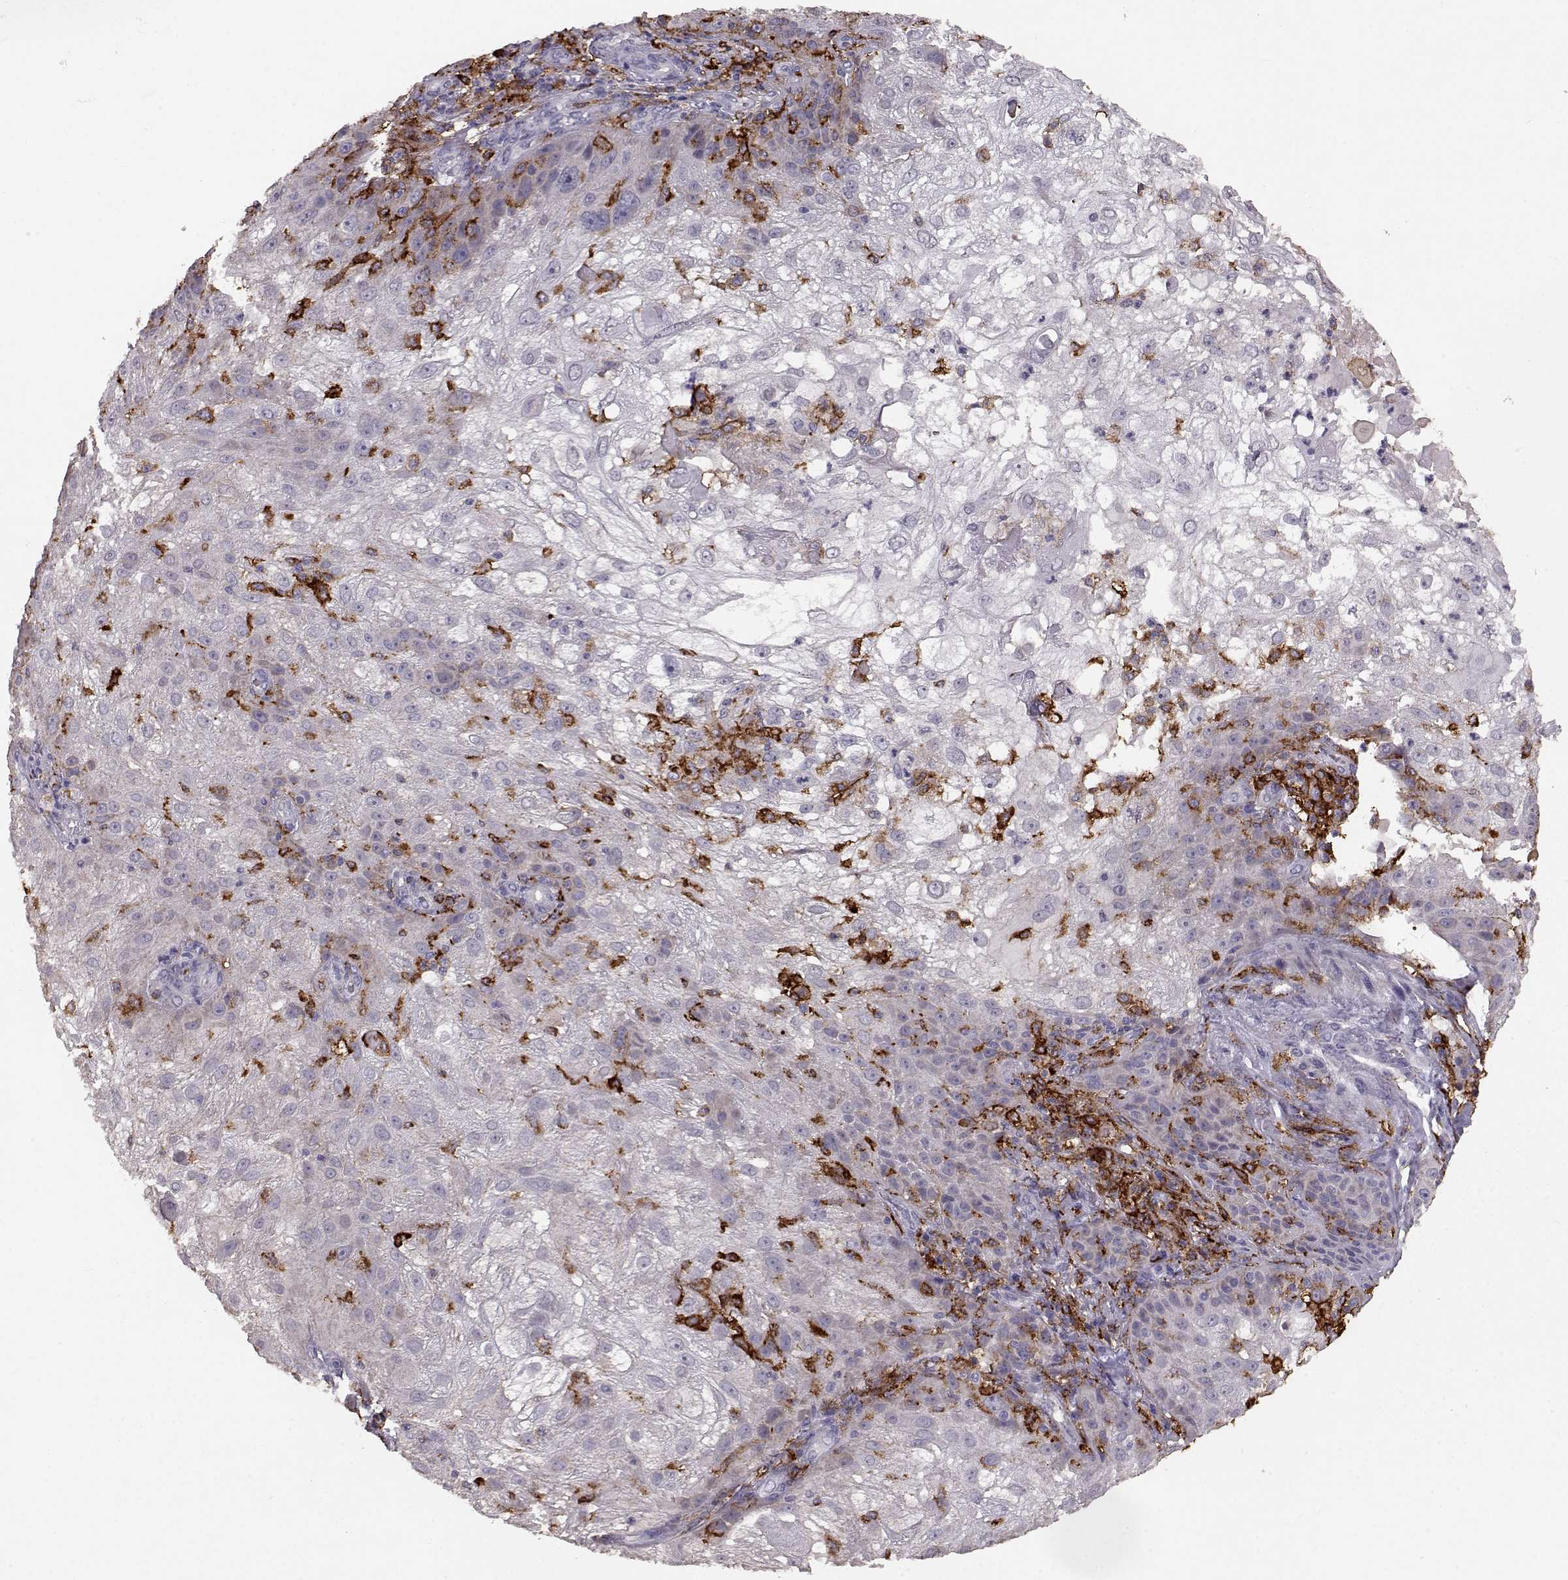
{"staining": {"intensity": "negative", "quantity": "none", "location": "none"}, "tissue": "skin cancer", "cell_type": "Tumor cells", "image_type": "cancer", "snomed": [{"axis": "morphology", "description": "Normal tissue, NOS"}, {"axis": "morphology", "description": "Squamous cell carcinoma, NOS"}, {"axis": "topography", "description": "Skin"}], "caption": "Tumor cells show no significant protein staining in skin squamous cell carcinoma.", "gene": "CCNF", "patient": {"sex": "female", "age": 83}}